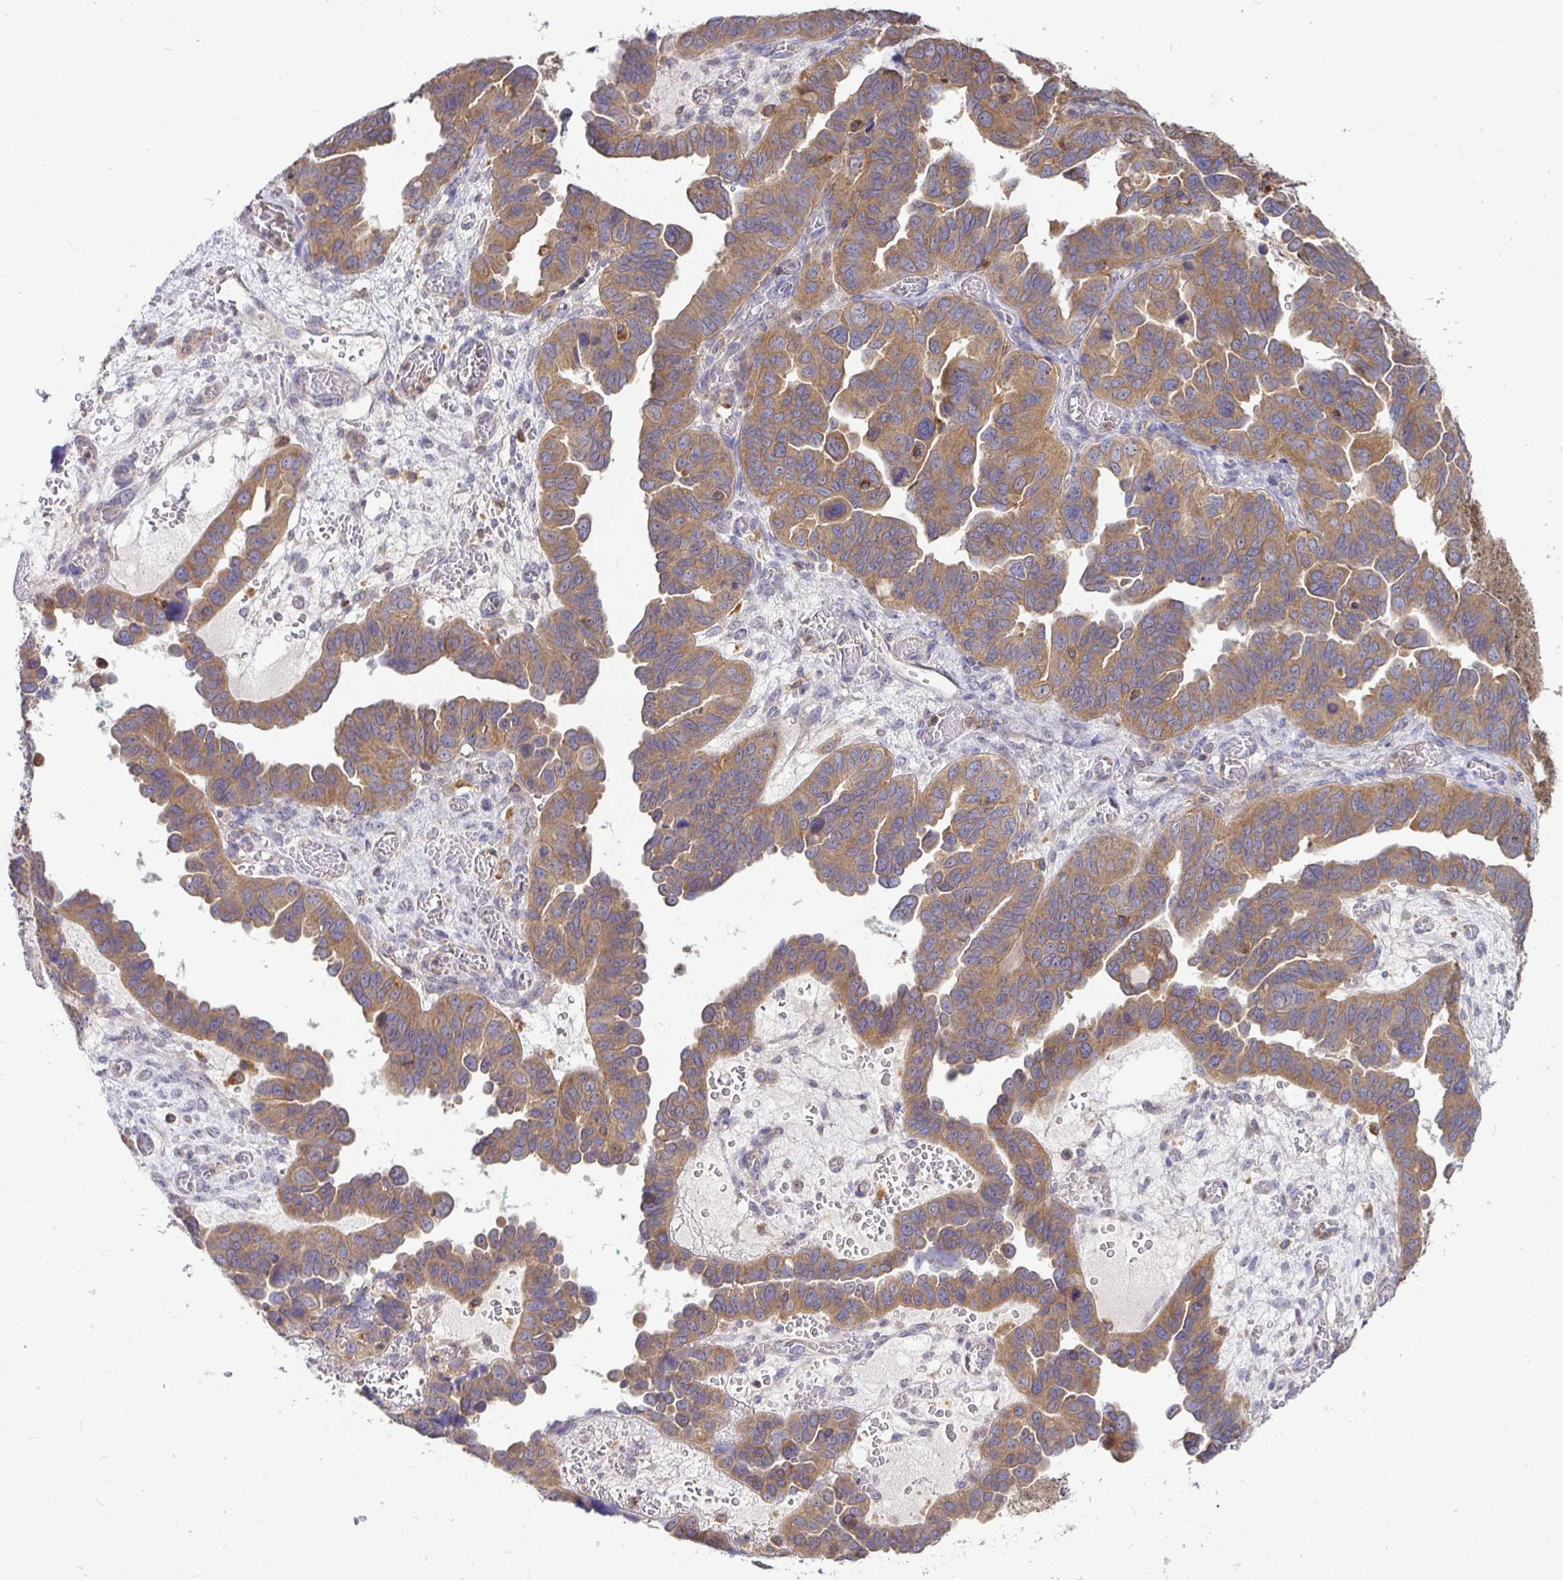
{"staining": {"intensity": "moderate", "quantity": ">75%", "location": "cytoplasmic/membranous"}, "tissue": "ovarian cancer", "cell_type": "Tumor cells", "image_type": "cancer", "snomed": [{"axis": "morphology", "description": "Cystadenocarcinoma, serous, NOS"}, {"axis": "topography", "description": "Ovary"}], "caption": "This histopathology image demonstrates IHC staining of serous cystadenocarcinoma (ovarian), with medium moderate cytoplasmic/membranous expression in approximately >75% of tumor cells.", "gene": "ATP6V1F", "patient": {"sex": "female", "age": 64}}